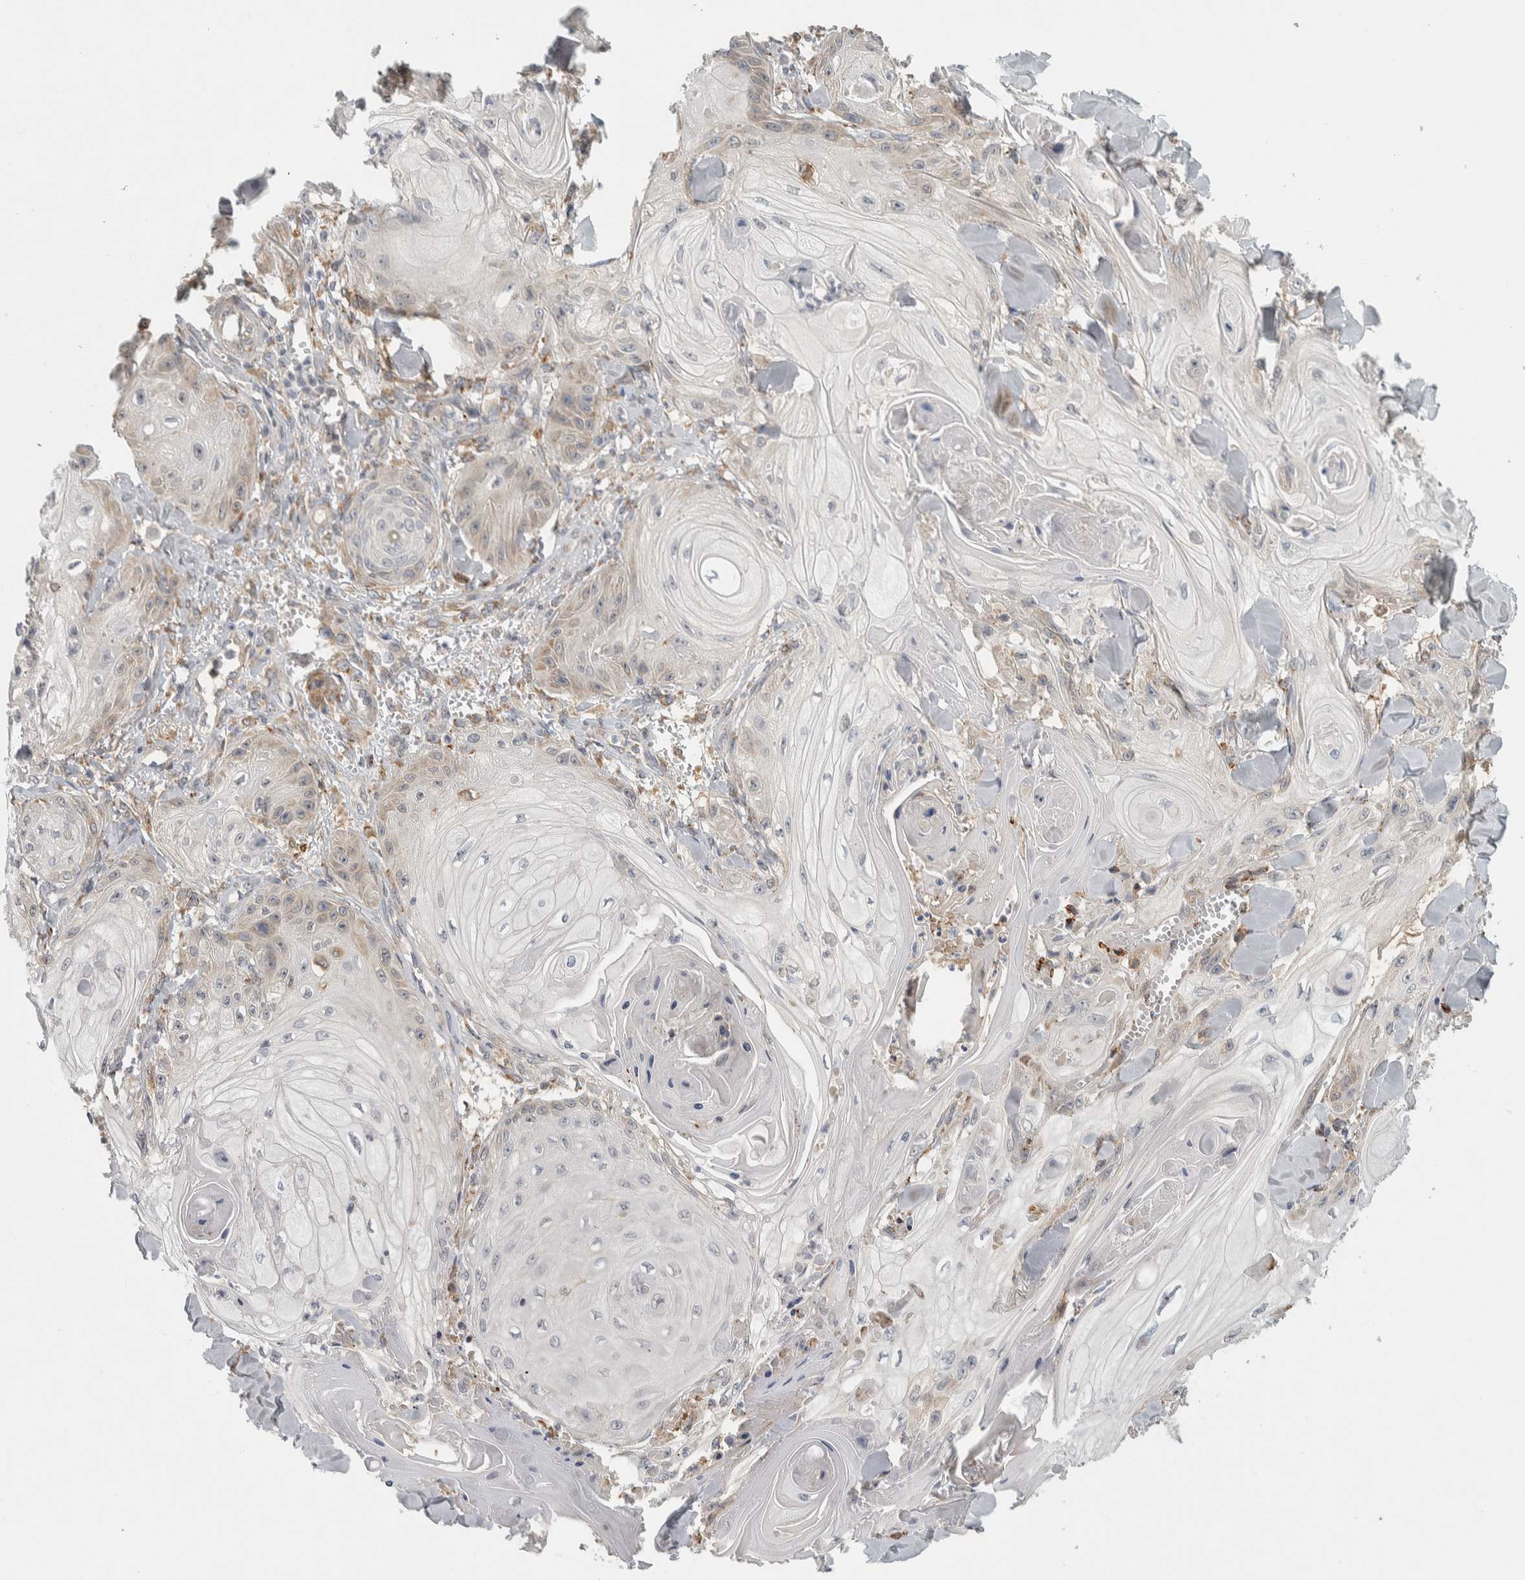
{"staining": {"intensity": "weak", "quantity": "<25%", "location": "cytoplasmic/membranous"}, "tissue": "skin cancer", "cell_type": "Tumor cells", "image_type": "cancer", "snomed": [{"axis": "morphology", "description": "Squamous cell carcinoma, NOS"}, {"axis": "topography", "description": "Skin"}], "caption": "This micrograph is of skin cancer (squamous cell carcinoma) stained with immunohistochemistry (IHC) to label a protein in brown with the nuclei are counter-stained blue. There is no expression in tumor cells.", "gene": "ADPRM", "patient": {"sex": "male", "age": 74}}